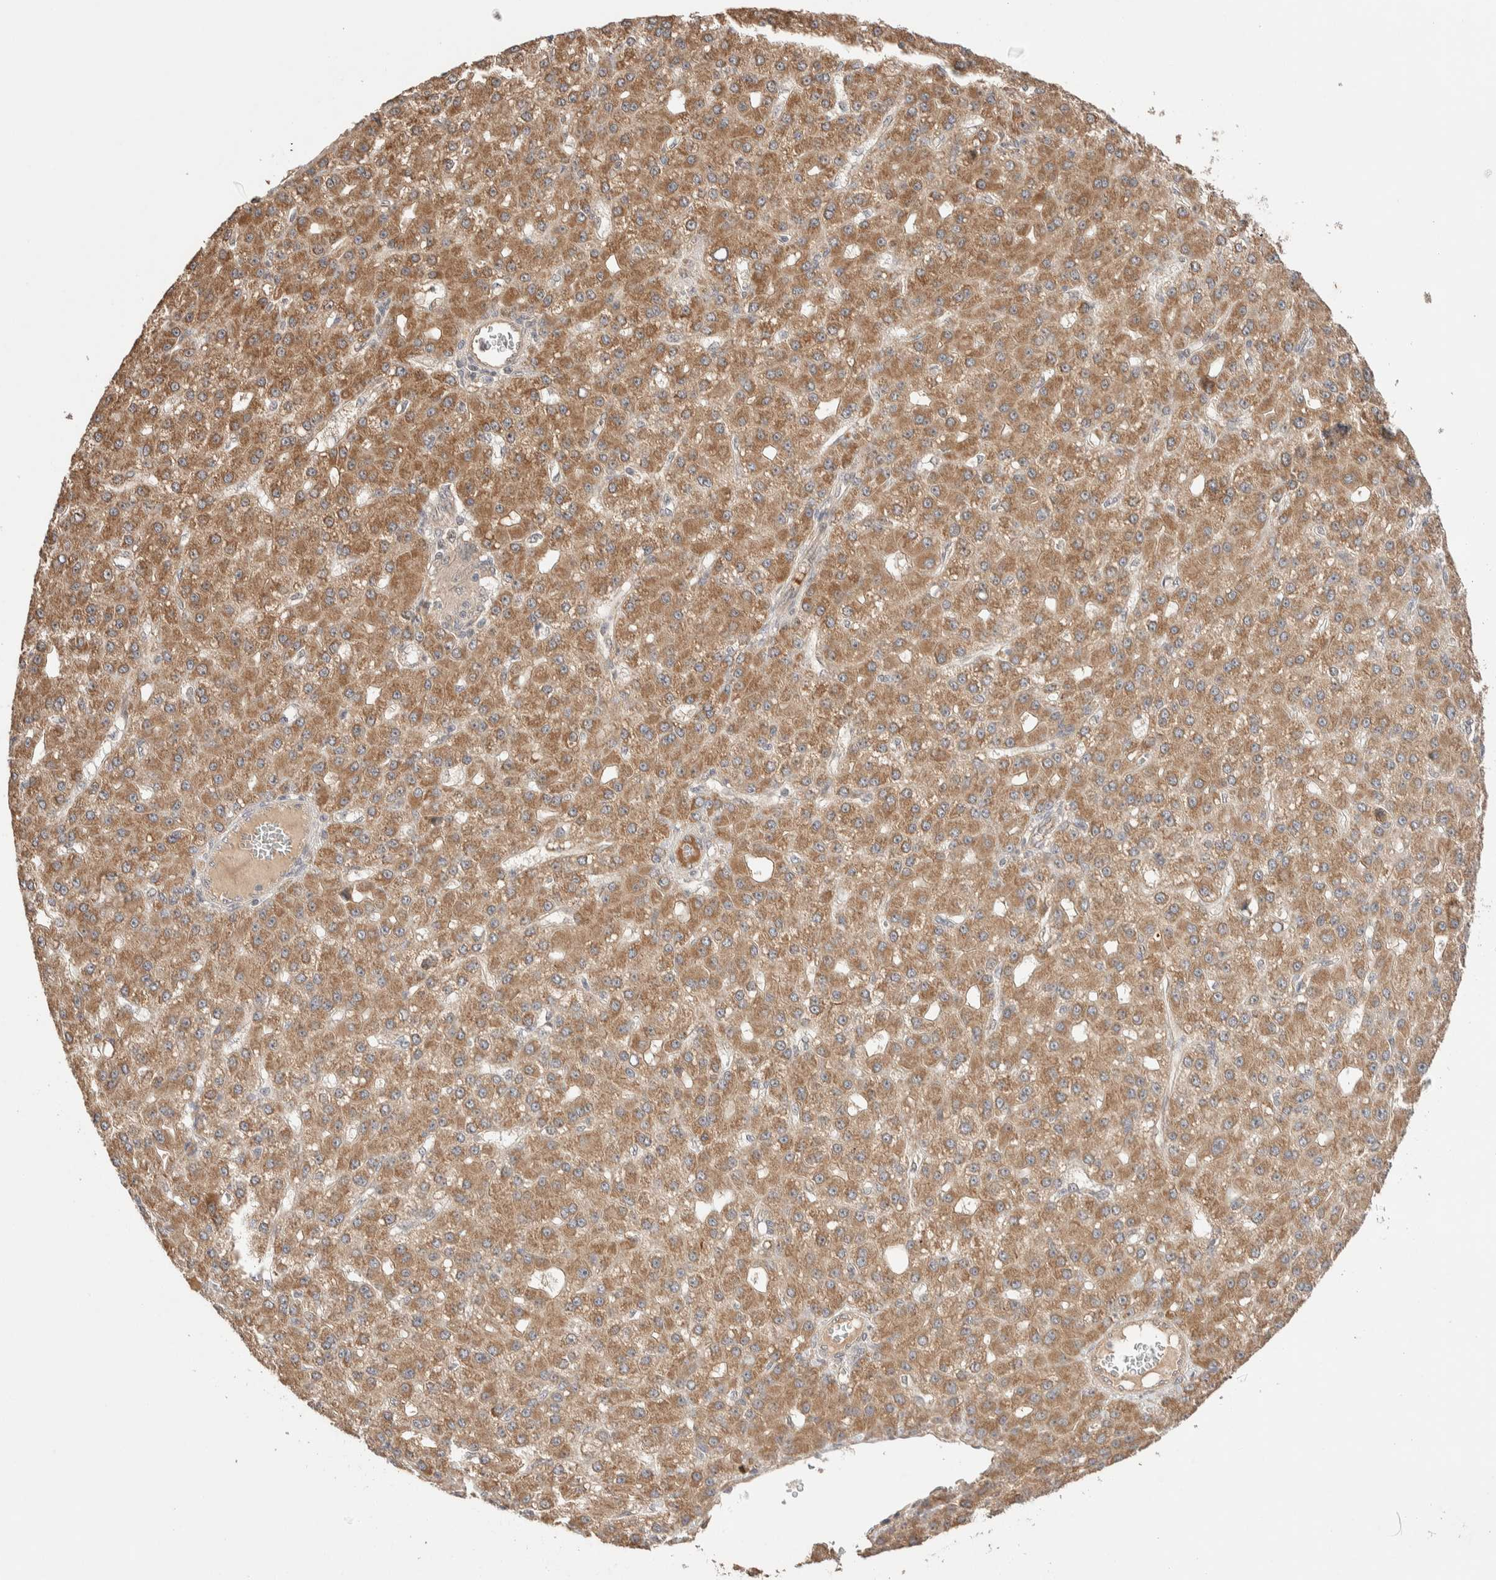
{"staining": {"intensity": "moderate", "quantity": ">75%", "location": "cytoplasmic/membranous"}, "tissue": "liver cancer", "cell_type": "Tumor cells", "image_type": "cancer", "snomed": [{"axis": "morphology", "description": "Carcinoma, Hepatocellular, NOS"}, {"axis": "topography", "description": "Liver"}], "caption": "DAB immunohistochemical staining of liver cancer (hepatocellular carcinoma) demonstrates moderate cytoplasmic/membranous protein staining in about >75% of tumor cells.", "gene": "PRDM15", "patient": {"sex": "male", "age": 67}}